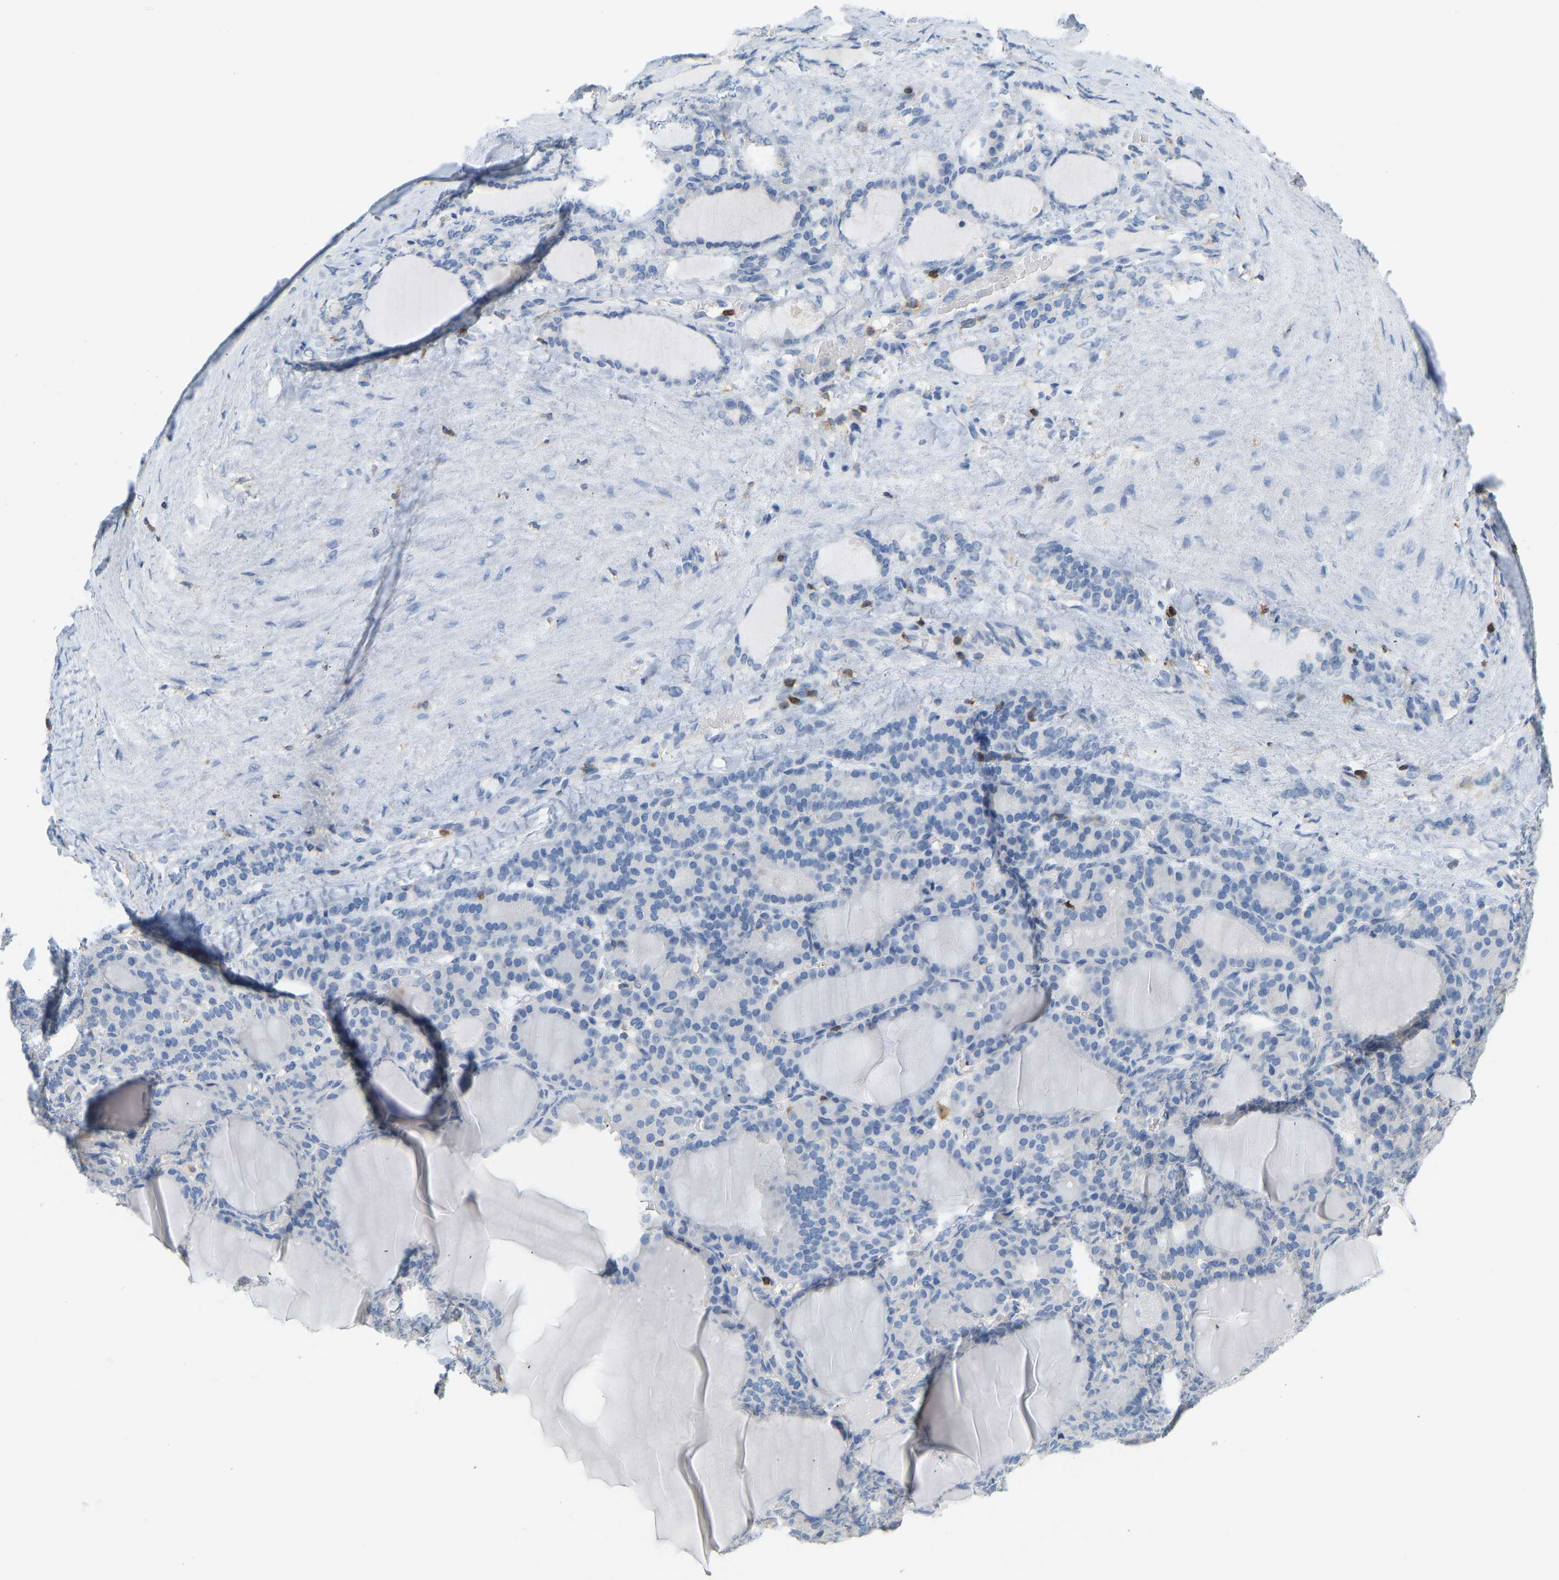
{"staining": {"intensity": "negative", "quantity": "none", "location": "none"}, "tissue": "thyroid gland", "cell_type": "Glandular cells", "image_type": "normal", "snomed": [{"axis": "morphology", "description": "Normal tissue, NOS"}, {"axis": "topography", "description": "Thyroid gland"}], "caption": "High magnification brightfield microscopy of unremarkable thyroid gland stained with DAB (brown) and counterstained with hematoxylin (blue): glandular cells show no significant staining. The staining was performed using DAB (3,3'-diaminobenzidine) to visualize the protein expression in brown, while the nuclei were stained in blue with hematoxylin (Magnification: 20x).", "gene": "EVL", "patient": {"sex": "female", "age": 28}}